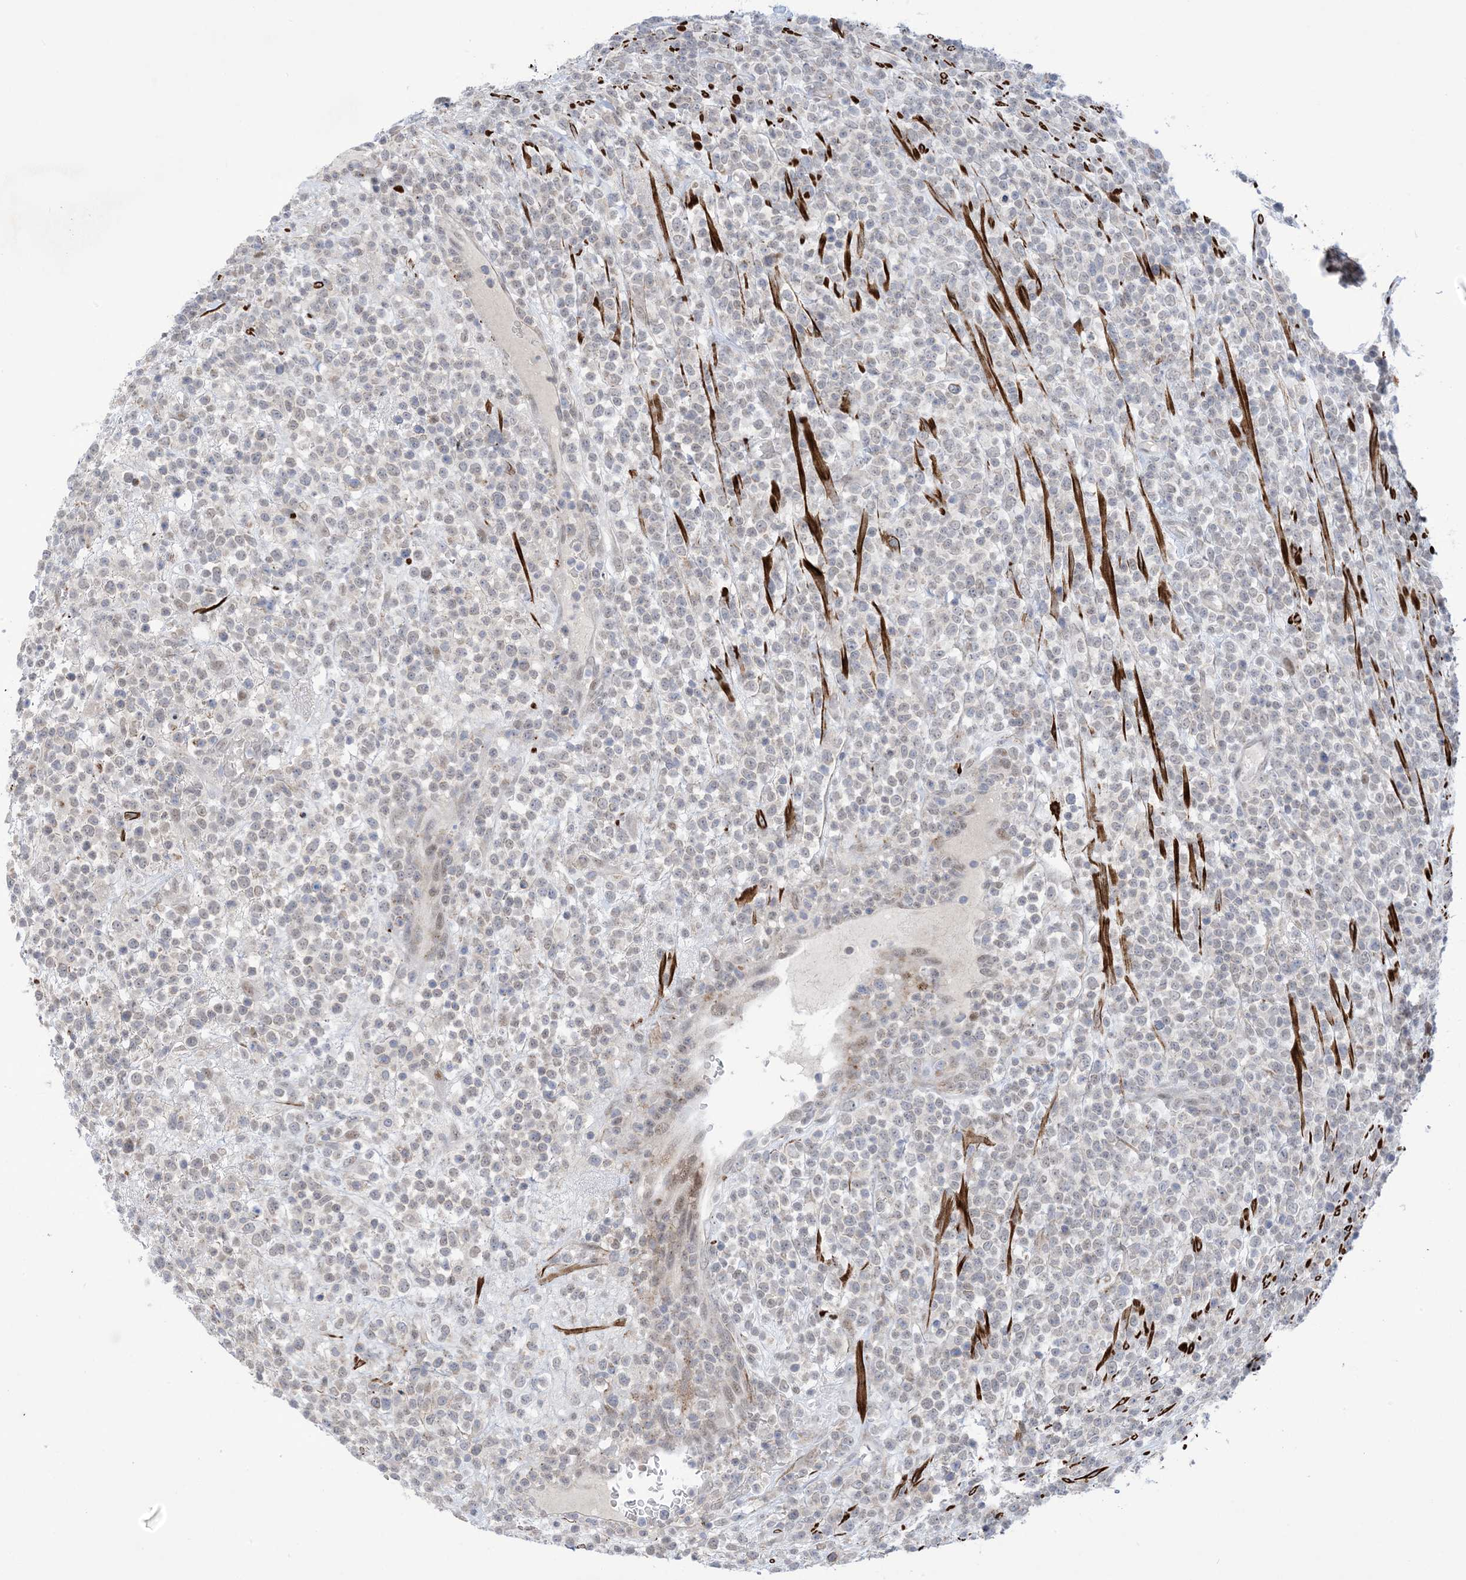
{"staining": {"intensity": "negative", "quantity": "none", "location": "none"}, "tissue": "lymphoma", "cell_type": "Tumor cells", "image_type": "cancer", "snomed": [{"axis": "morphology", "description": "Malignant lymphoma, non-Hodgkin's type, High grade"}, {"axis": "topography", "description": "Colon"}], "caption": "There is no significant expression in tumor cells of lymphoma.", "gene": "ZNF8", "patient": {"sex": "female", "age": 53}}